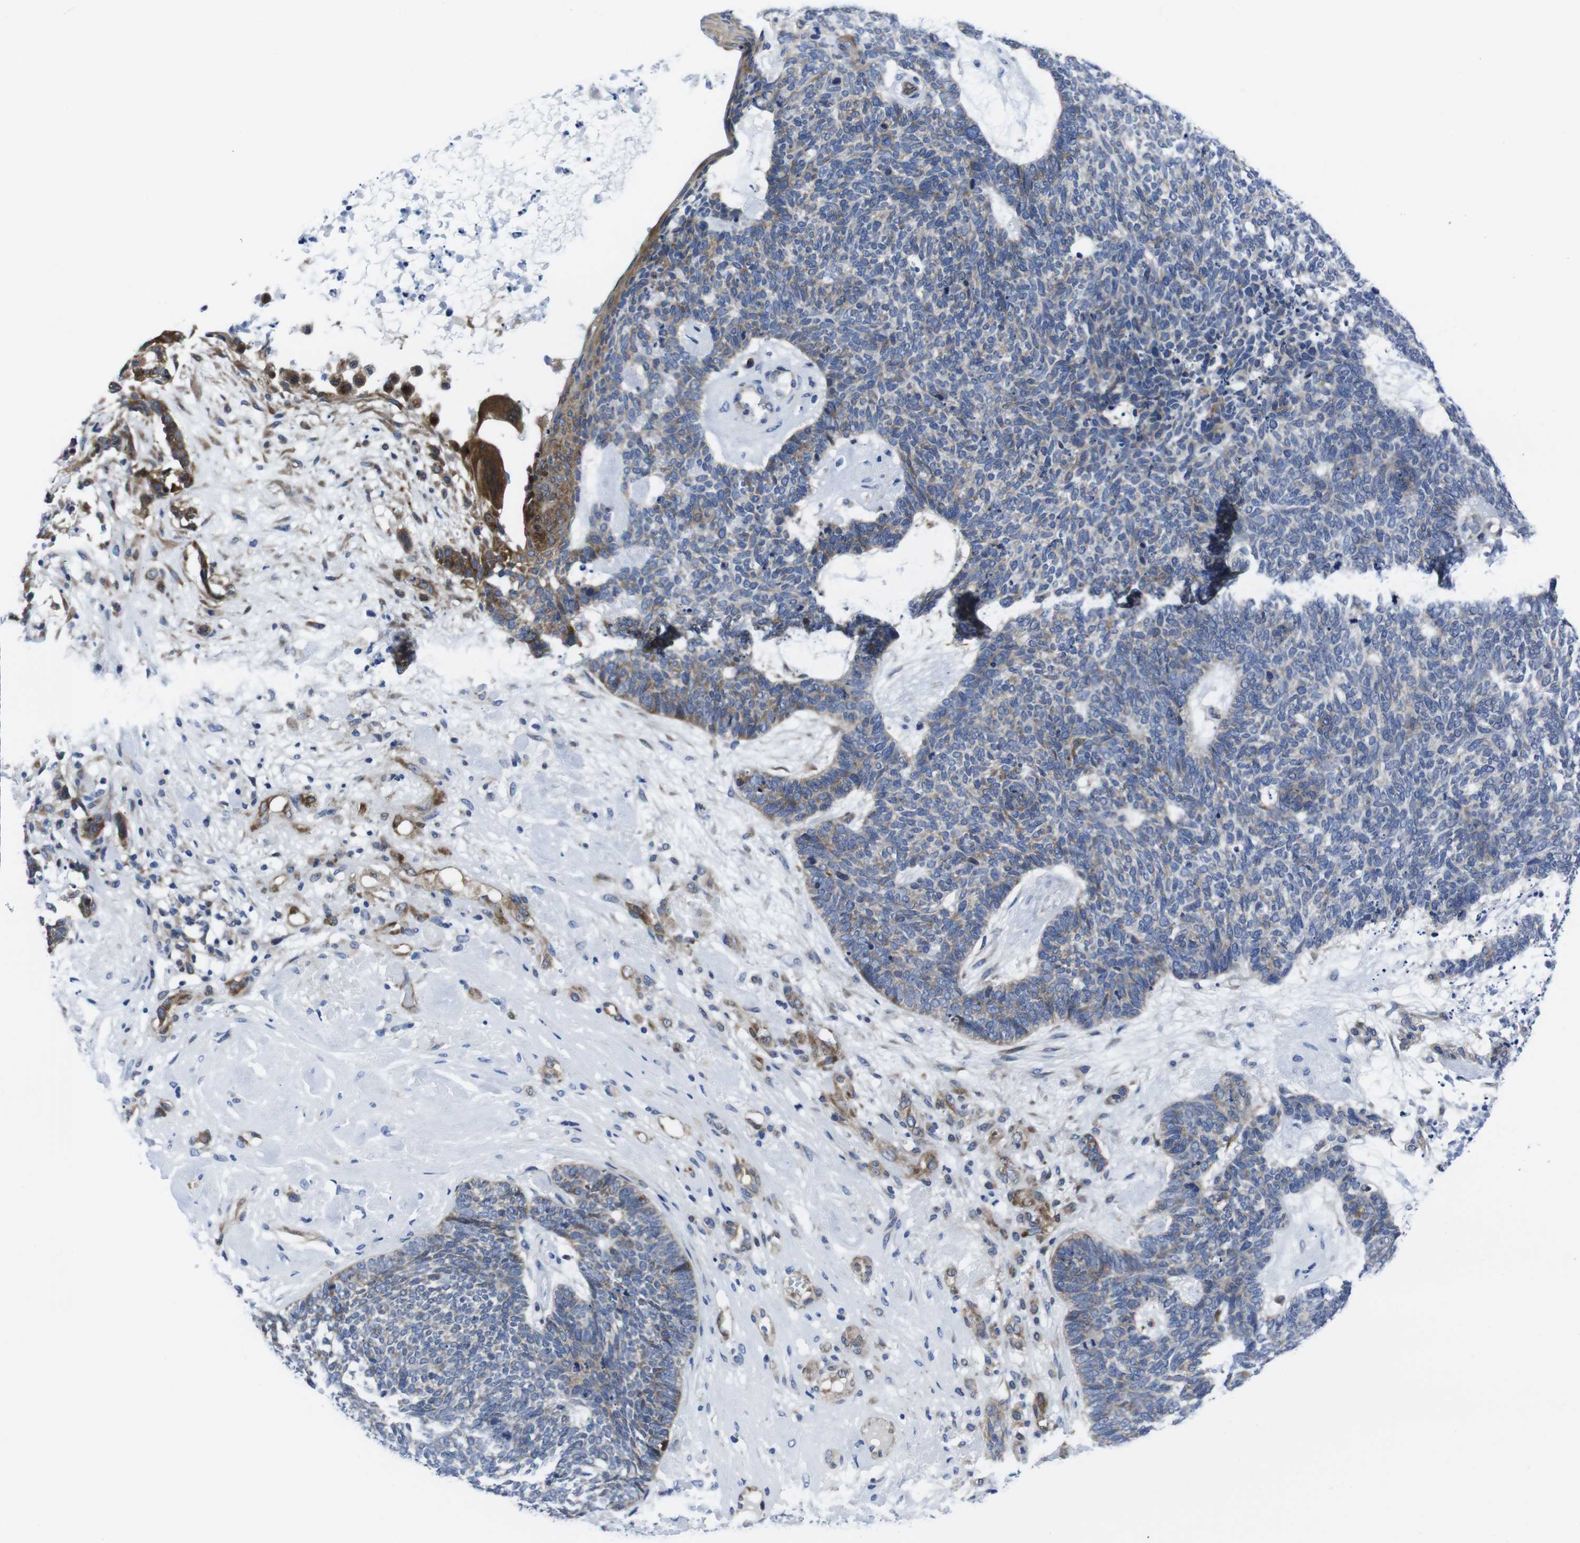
{"staining": {"intensity": "weak", "quantity": "25%-75%", "location": "cytoplasmic/membranous"}, "tissue": "skin cancer", "cell_type": "Tumor cells", "image_type": "cancer", "snomed": [{"axis": "morphology", "description": "Basal cell carcinoma"}, {"axis": "topography", "description": "Skin"}], "caption": "Skin cancer (basal cell carcinoma) was stained to show a protein in brown. There is low levels of weak cytoplasmic/membranous positivity in about 25%-75% of tumor cells.", "gene": "EIF4A1", "patient": {"sex": "female", "age": 84}}